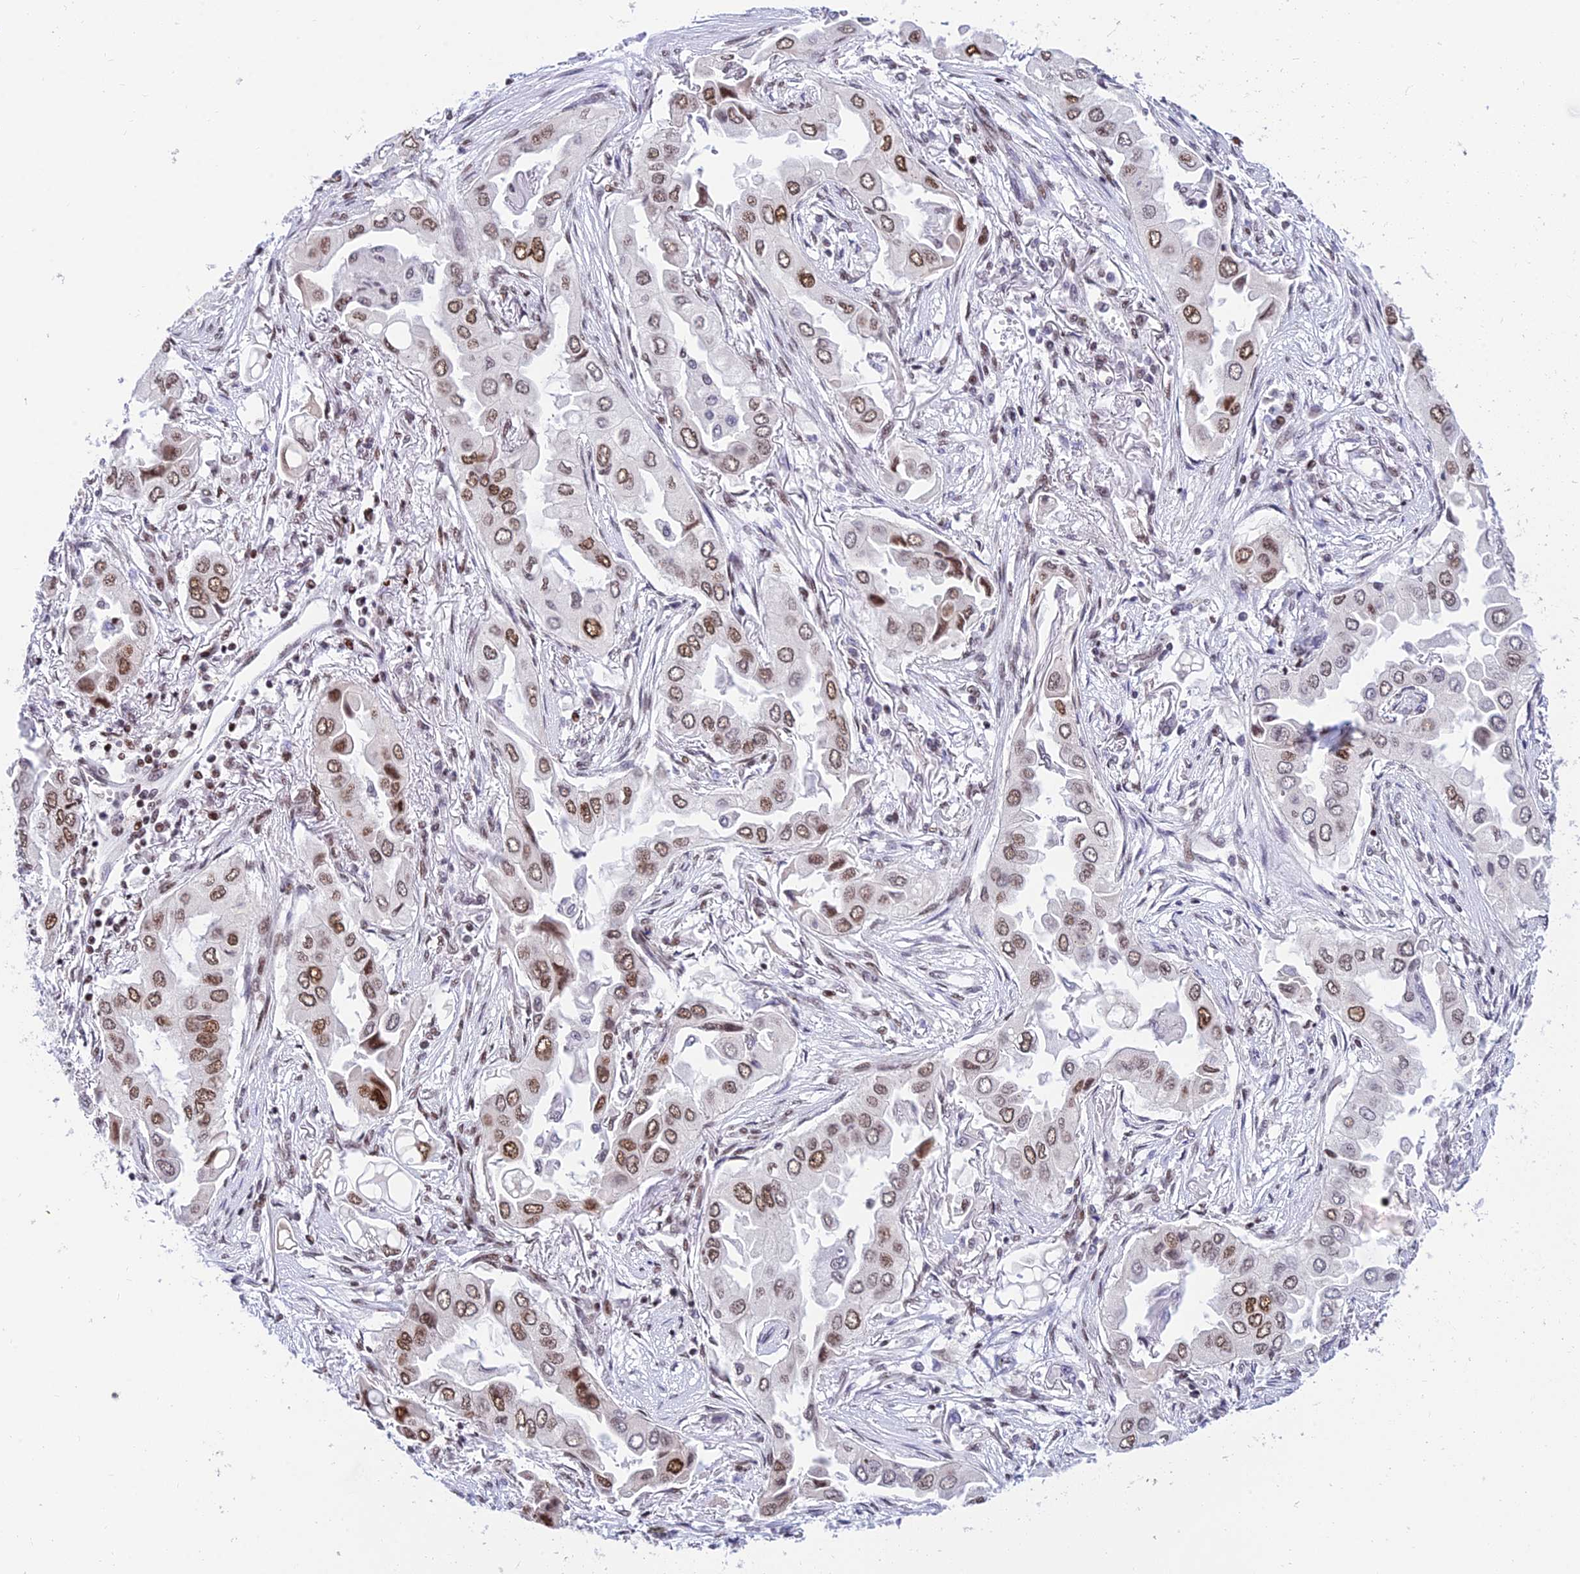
{"staining": {"intensity": "moderate", "quantity": ">75%", "location": "nuclear"}, "tissue": "lung cancer", "cell_type": "Tumor cells", "image_type": "cancer", "snomed": [{"axis": "morphology", "description": "Adenocarcinoma, NOS"}, {"axis": "topography", "description": "Lung"}], "caption": "About >75% of tumor cells in adenocarcinoma (lung) show moderate nuclear protein expression as visualized by brown immunohistochemical staining.", "gene": "USP22", "patient": {"sex": "female", "age": 76}}